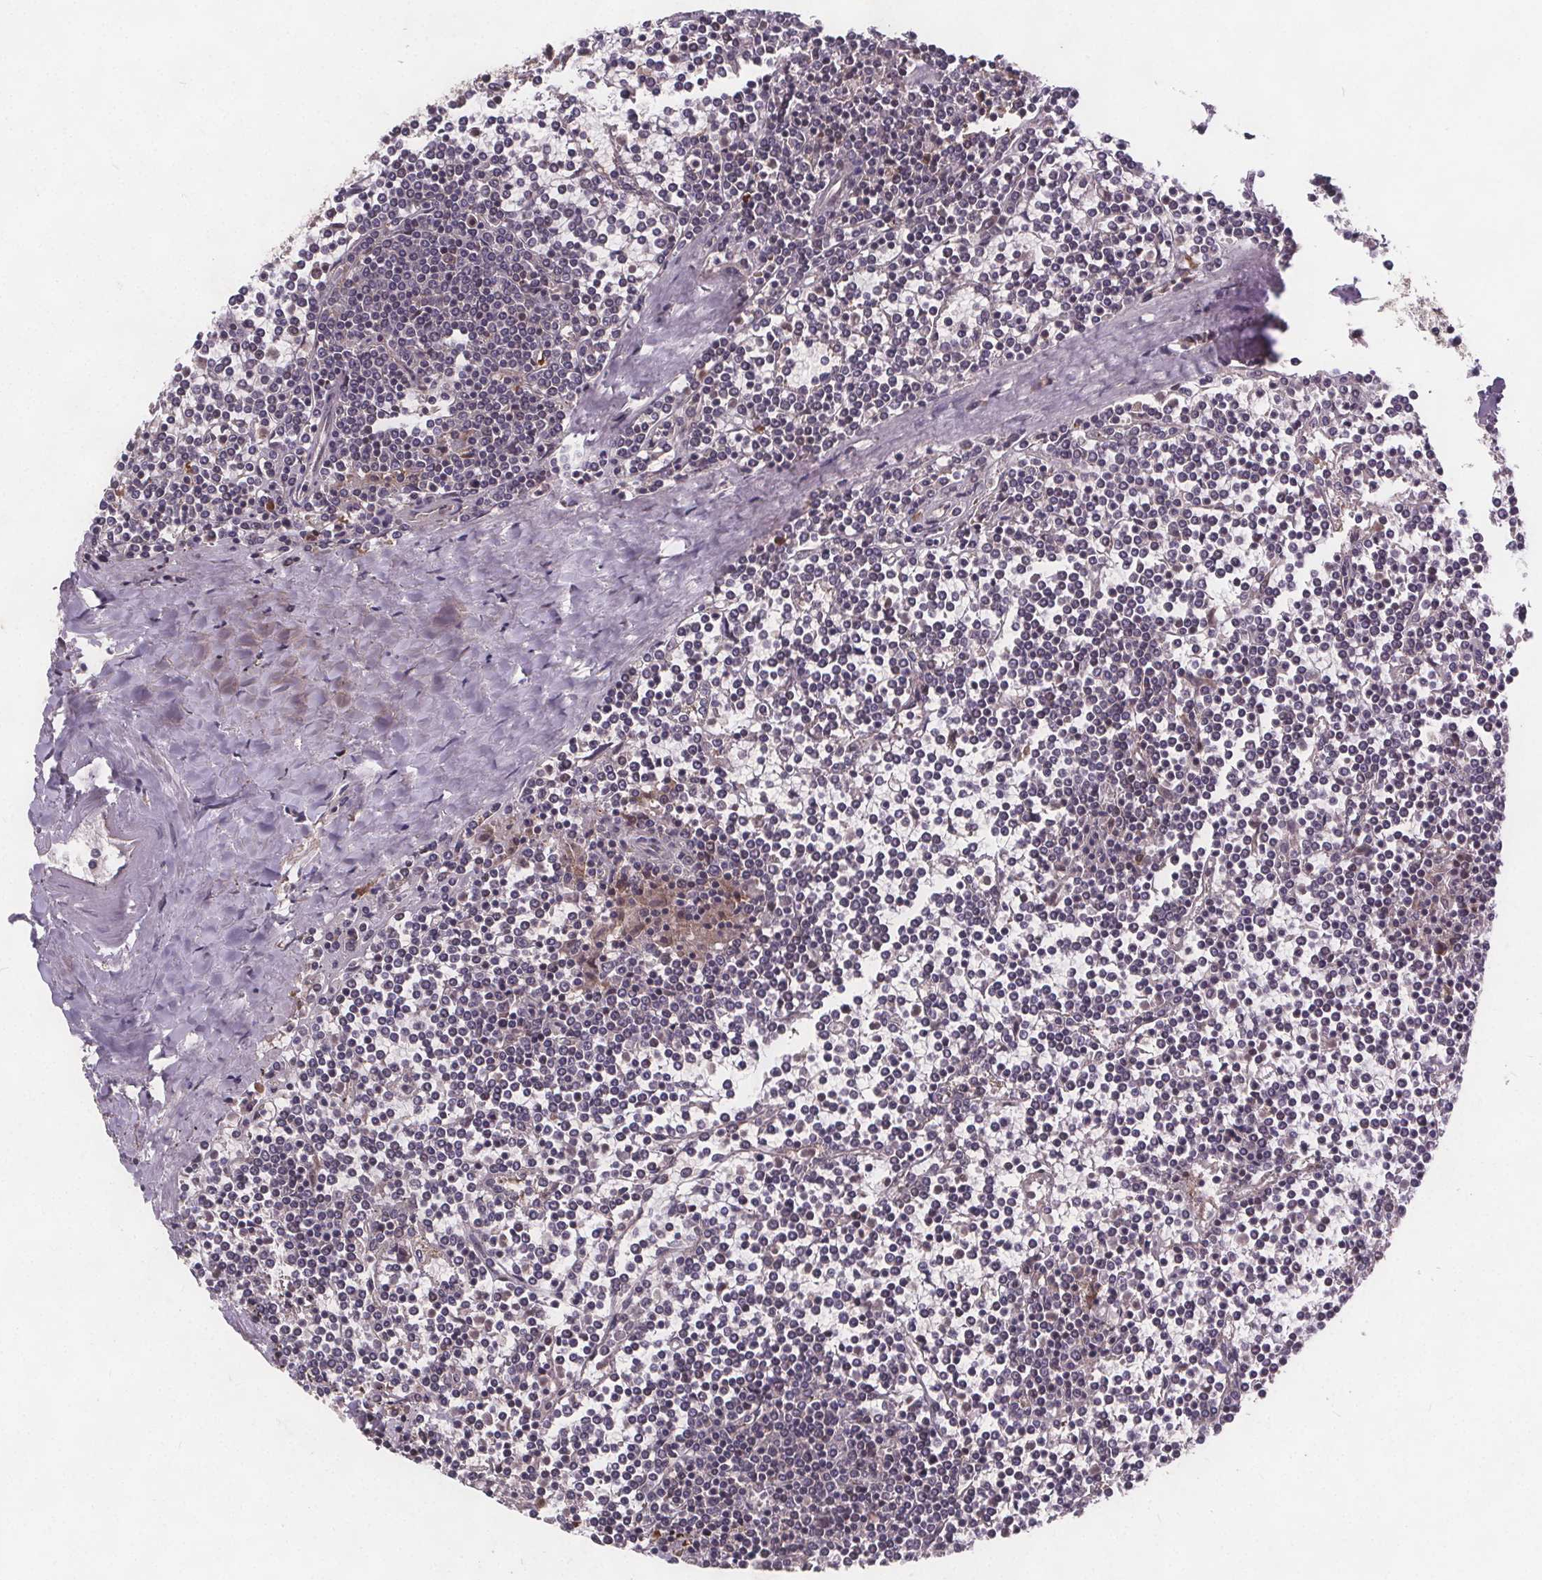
{"staining": {"intensity": "negative", "quantity": "none", "location": "none"}, "tissue": "lymphoma", "cell_type": "Tumor cells", "image_type": "cancer", "snomed": [{"axis": "morphology", "description": "Malignant lymphoma, non-Hodgkin's type, Low grade"}, {"axis": "topography", "description": "Spleen"}], "caption": "DAB (3,3'-diaminobenzidine) immunohistochemical staining of human lymphoma shows no significant expression in tumor cells.", "gene": "USP9X", "patient": {"sex": "female", "age": 19}}